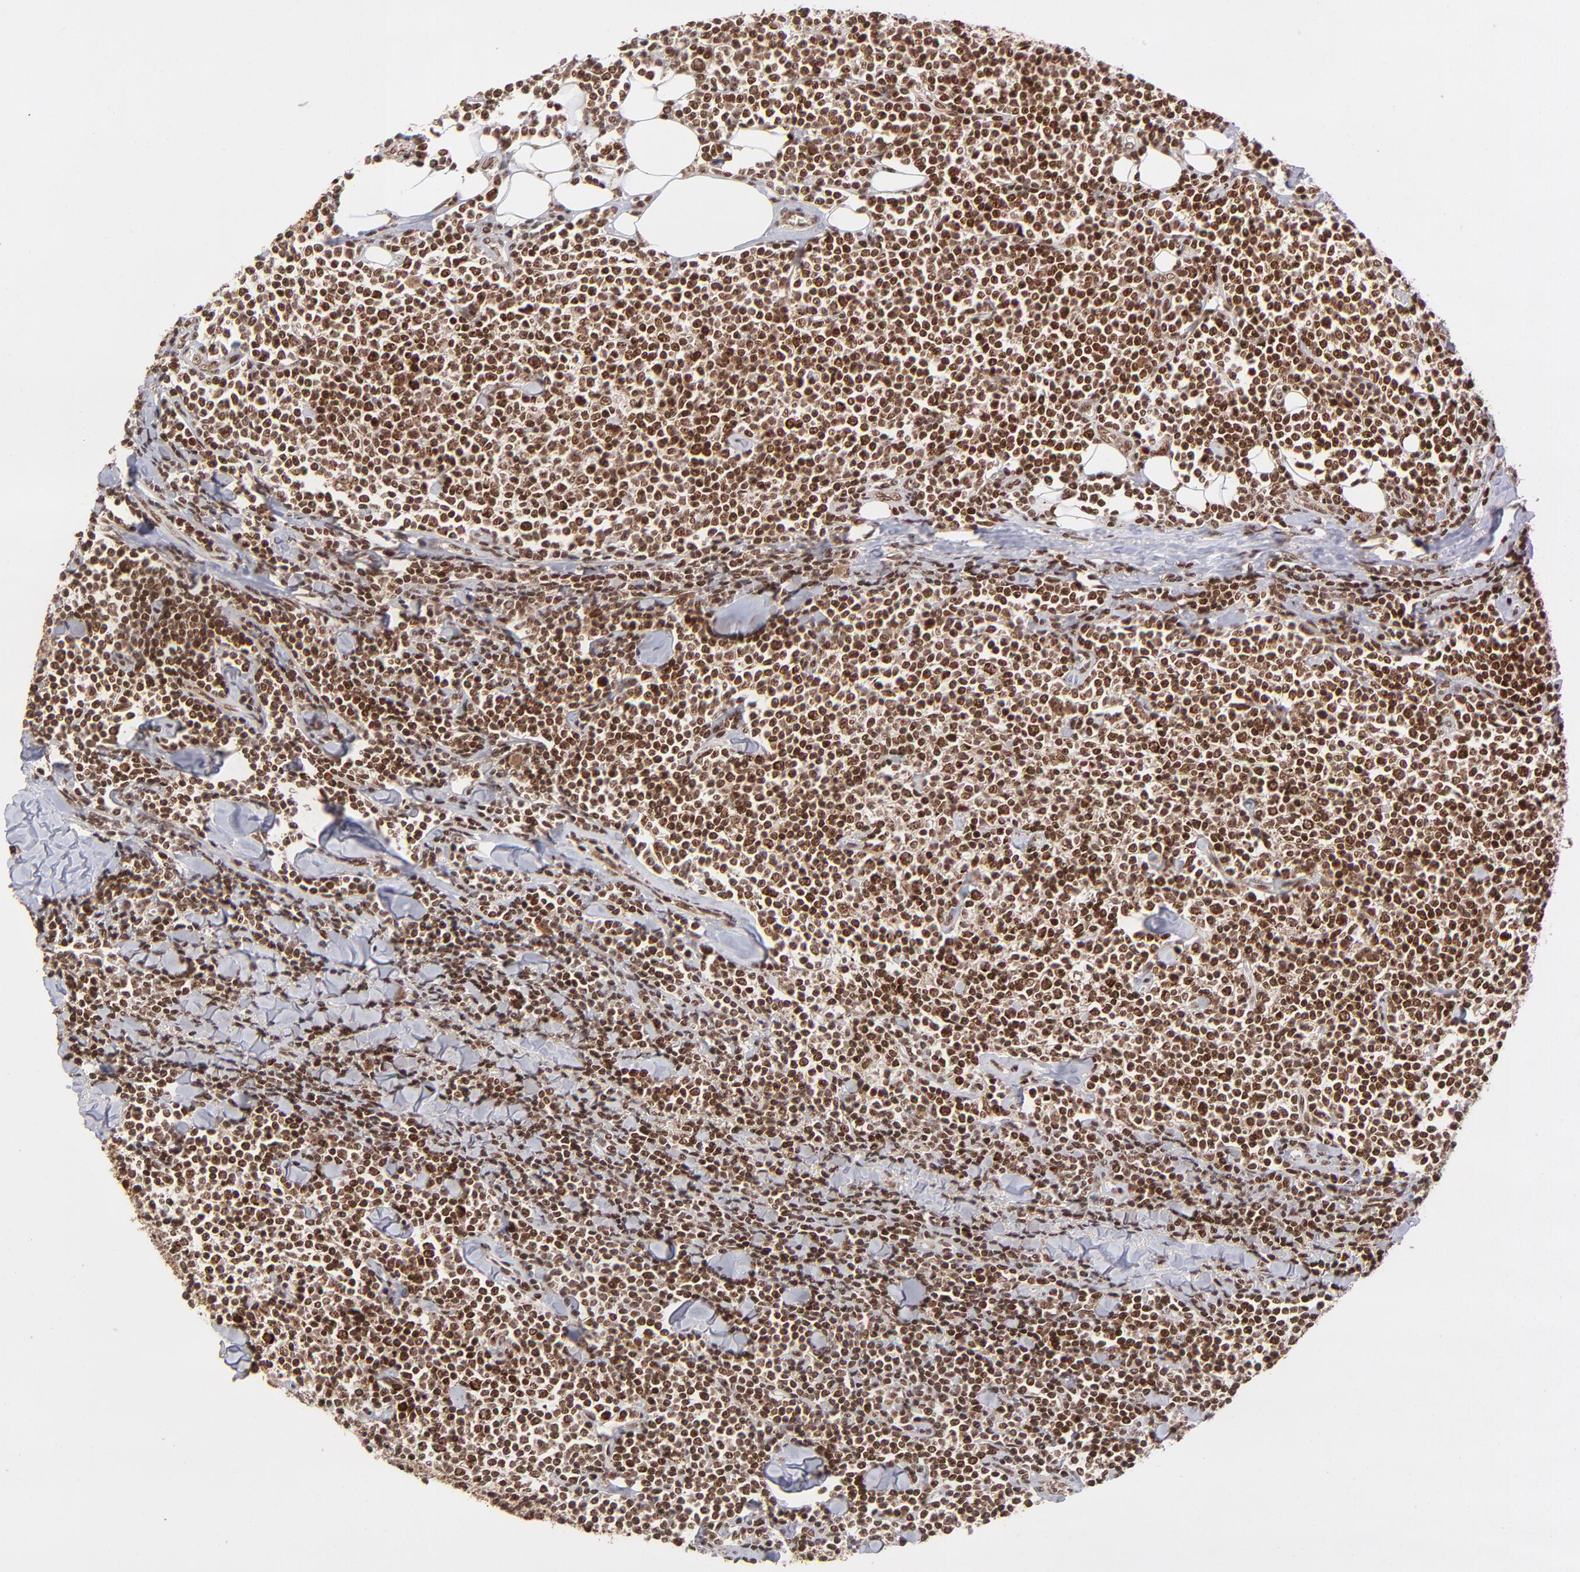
{"staining": {"intensity": "strong", "quantity": ">75%", "location": "nuclear"}, "tissue": "lymphoma", "cell_type": "Tumor cells", "image_type": "cancer", "snomed": [{"axis": "morphology", "description": "Malignant lymphoma, non-Hodgkin's type, Low grade"}, {"axis": "topography", "description": "Soft tissue"}], "caption": "Low-grade malignant lymphoma, non-Hodgkin's type stained with a protein marker displays strong staining in tumor cells.", "gene": "MED15", "patient": {"sex": "male", "age": 92}}